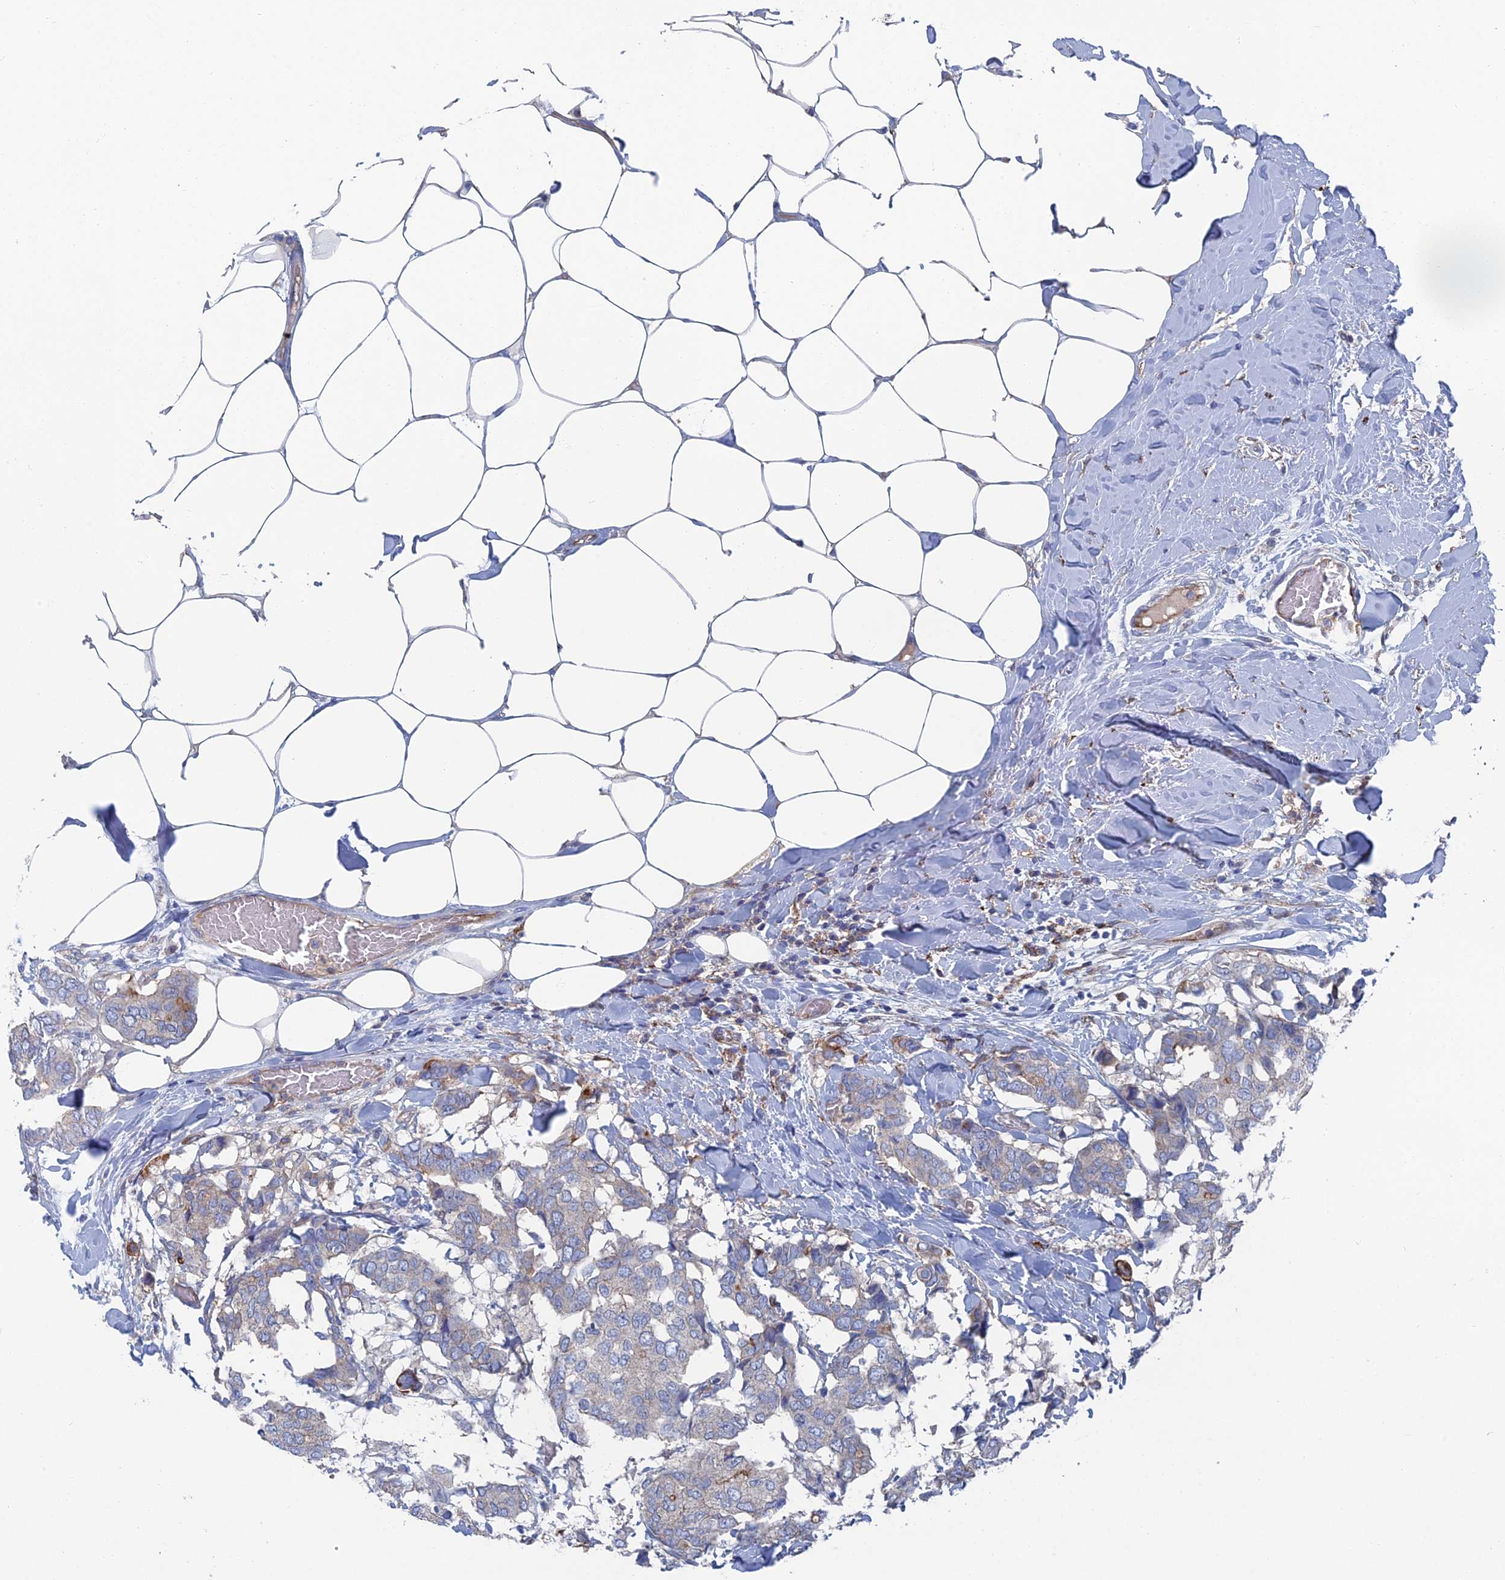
{"staining": {"intensity": "negative", "quantity": "none", "location": "none"}, "tissue": "breast cancer", "cell_type": "Tumor cells", "image_type": "cancer", "snomed": [{"axis": "morphology", "description": "Duct carcinoma"}, {"axis": "topography", "description": "Breast"}], "caption": "IHC of breast invasive ductal carcinoma displays no expression in tumor cells.", "gene": "SNX11", "patient": {"sex": "female", "age": 75}}